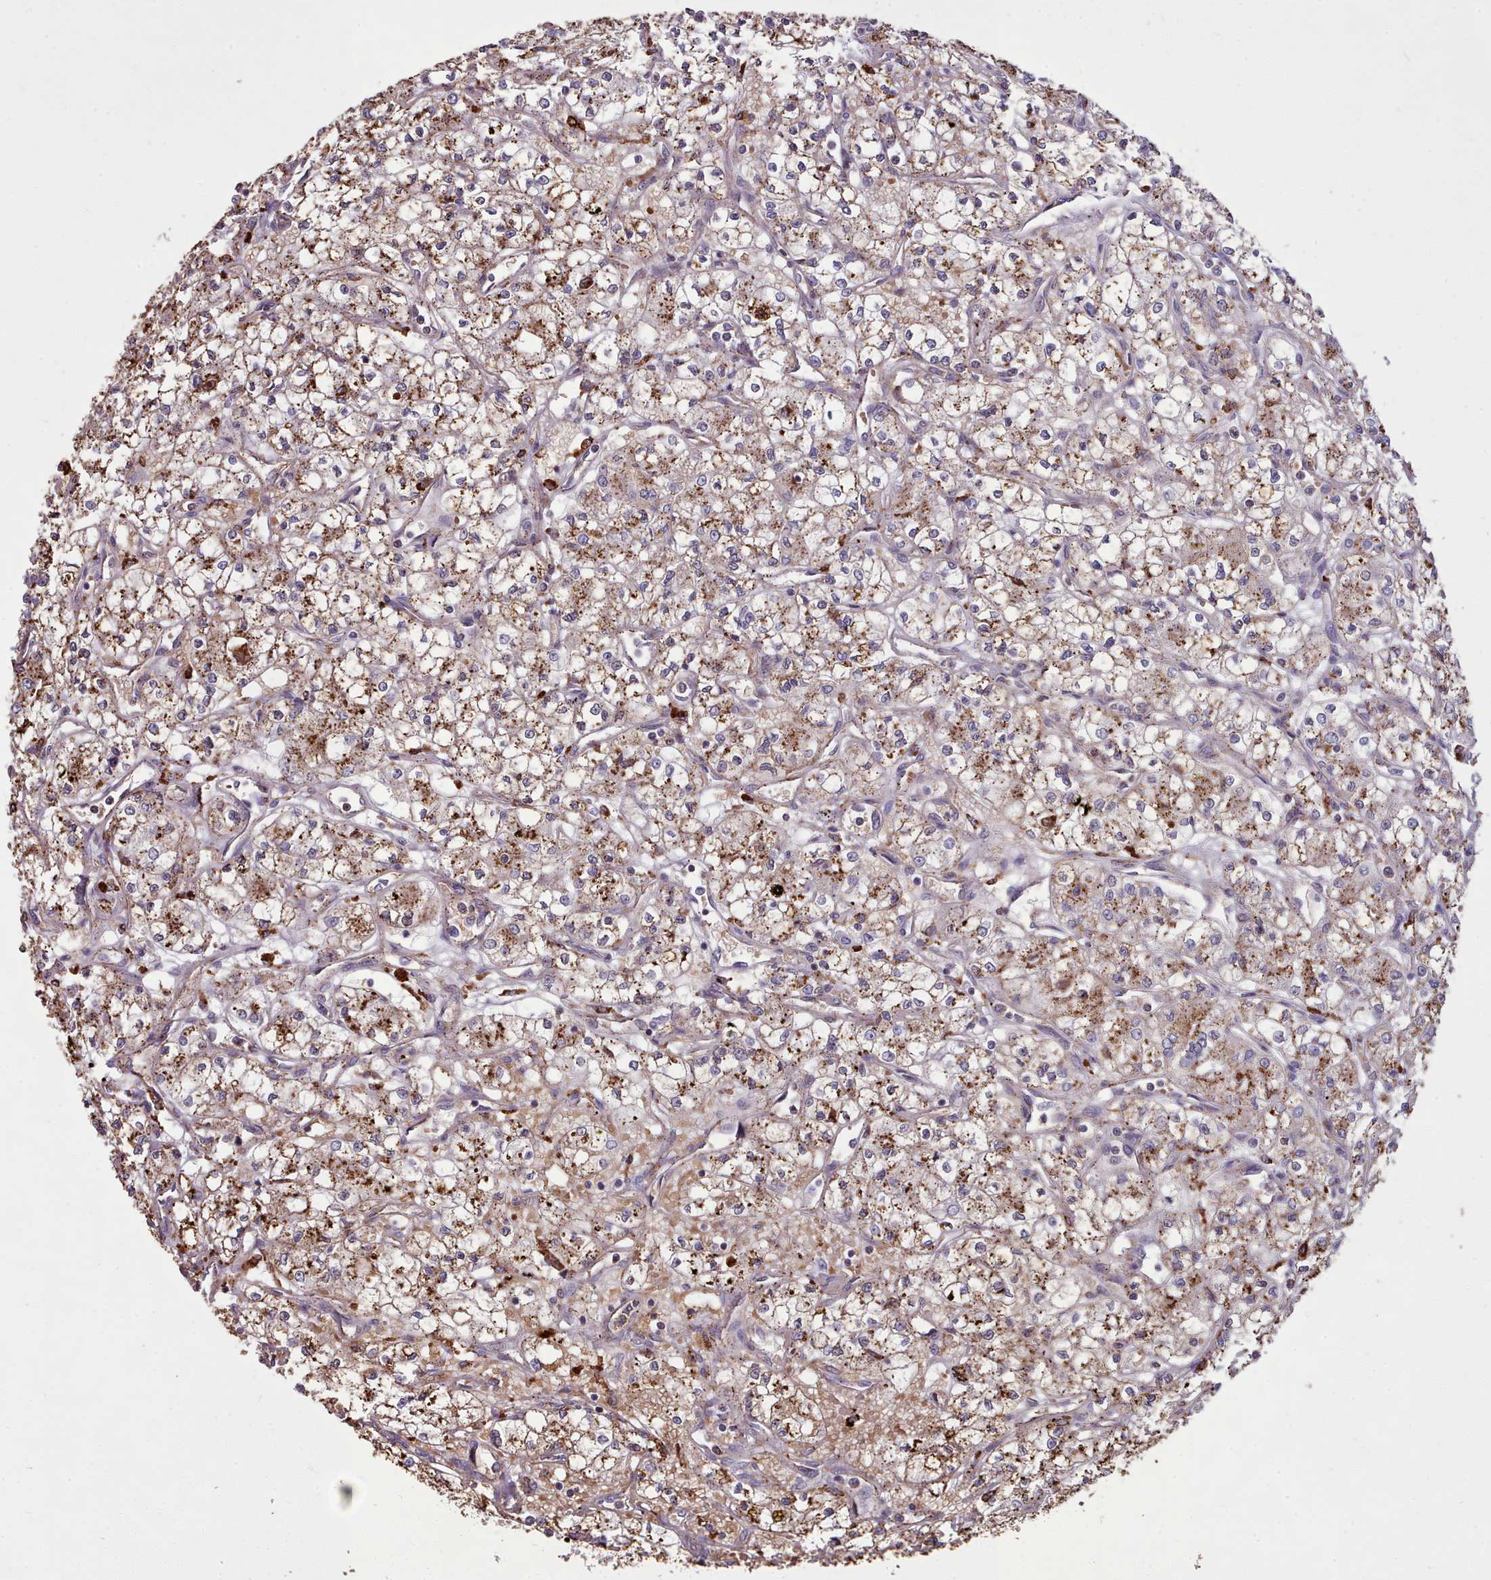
{"staining": {"intensity": "moderate", "quantity": ">75%", "location": "cytoplasmic/membranous"}, "tissue": "renal cancer", "cell_type": "Tumor cells", "image_type": "cancer", "snomed": [{"axis": "morphology", "description": "Adenocarcinoma, NOS"}, {"axis": "topography", "description": "Kidney"}], "caption": "This is an image of immunohistochemistry staining of adenocarcinoma (renal), which shows moderate staining in the cytoplasmic/membranous of tumor cells.", "gene": "PACSIN3", "patient": {"sex": "male", "age": 59}}